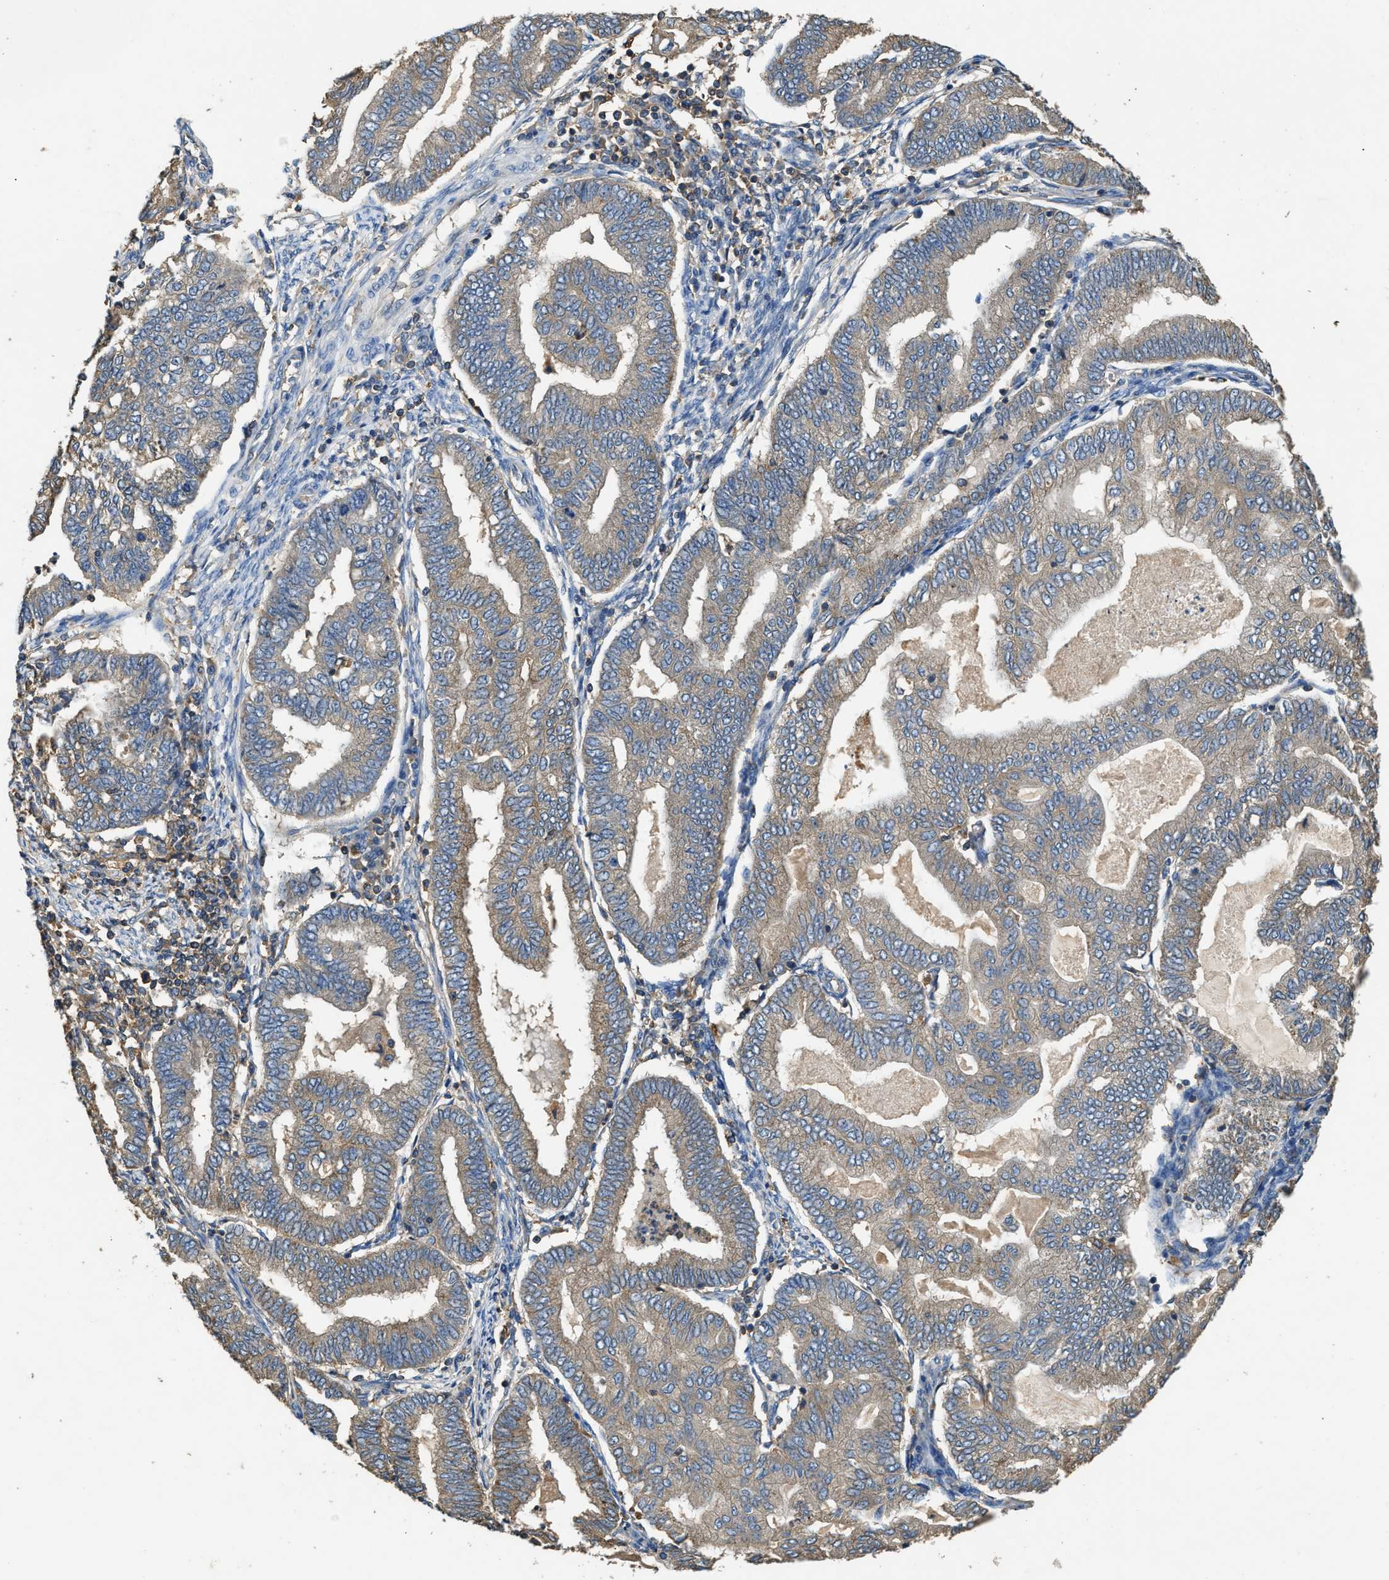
{"staining": {"intensity": "weak", "quantity": ">75%", "location": "cytoplasmic/membranous"}, "tissue": "endometrial cancer", "cell_type": "Tumor cells", "image_type": "cancer", "snomed": [{"axis": "morphology", "description": "Polyp, NOS"}, {"axis": "morphology", "description": "Adenocarcinoma, NOS"}, {"axis": "morphology", "description": "Adenoma, NOS"}, {"axis": "topography", "description": "Endometrium"}], "caption": "Immunohistochemical staining of endometrial adenocarcinoma exhibits low levels of weak cytoplasmic/membranous protein staining in about >75% of tumor cells.", "gene": "BLOC1S1", "patient": {"sex": "female", "age": 79}}